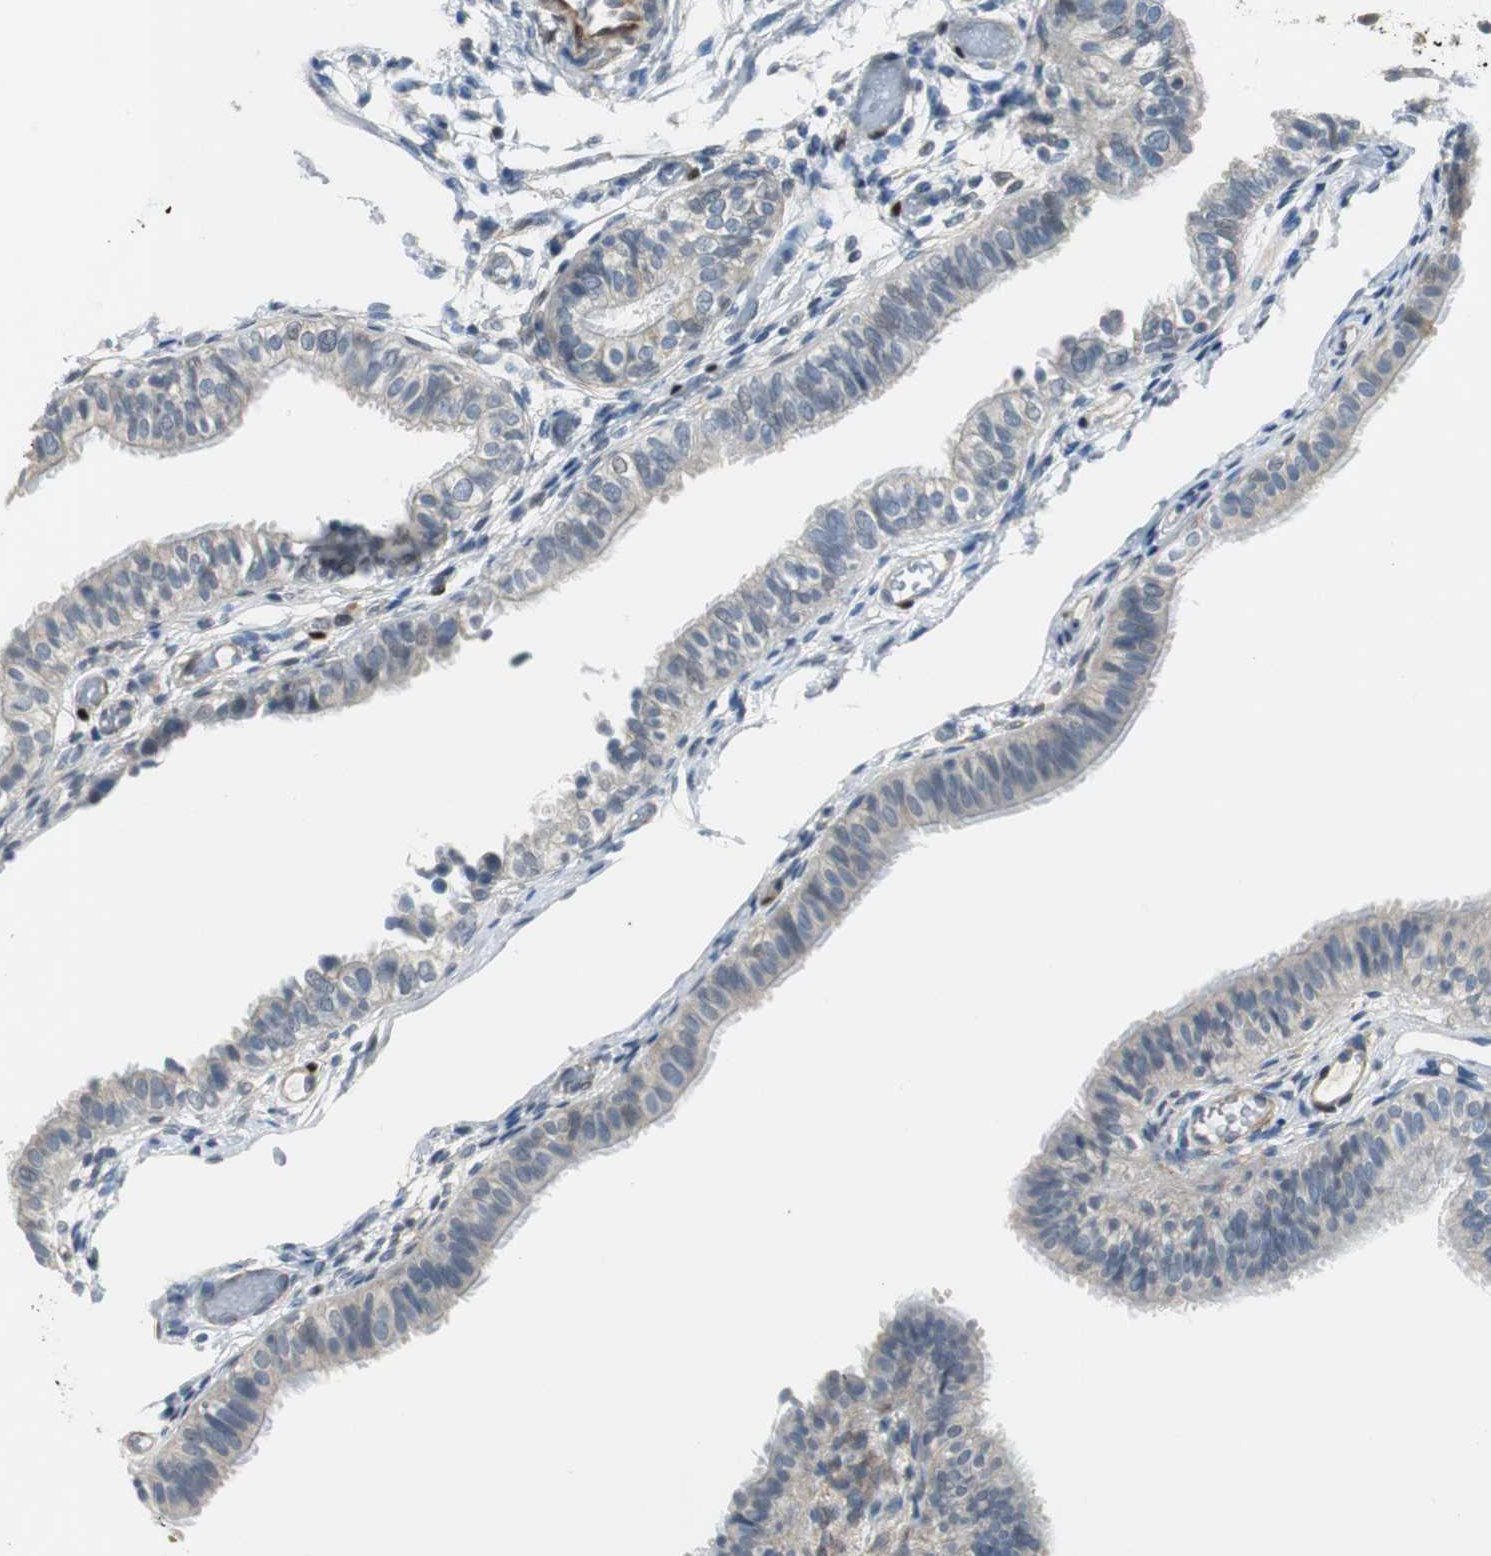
{"staining": {"intensity": "weak", "quantity": "25%-75%", "location": "cytoplasmic/membranous"}, "tissue": "fallopian tube", "cell_type": "Glandular cells", "image_type": "normal", "snomed": [{"axis": "morphology", "description": "Normal tissue, NOS"}, {"axis": "morphology", "description": "Dermoid, NOS"}, {"axis": "topography", "description": "Fallopian tube"}], "caption": "Immunohistochemistry (IHC) (DAB (3,3'-diaminobenzidine)) staining of normal human fallopian tube reveals weak cytoplasmic/membranous protein staining in about 25%-75% of glandular cells. The protein is shown in brown color, while the nuclei are stained blue.", "gene": "FHL2", "patient": {"sex": "female", "age": 33}}